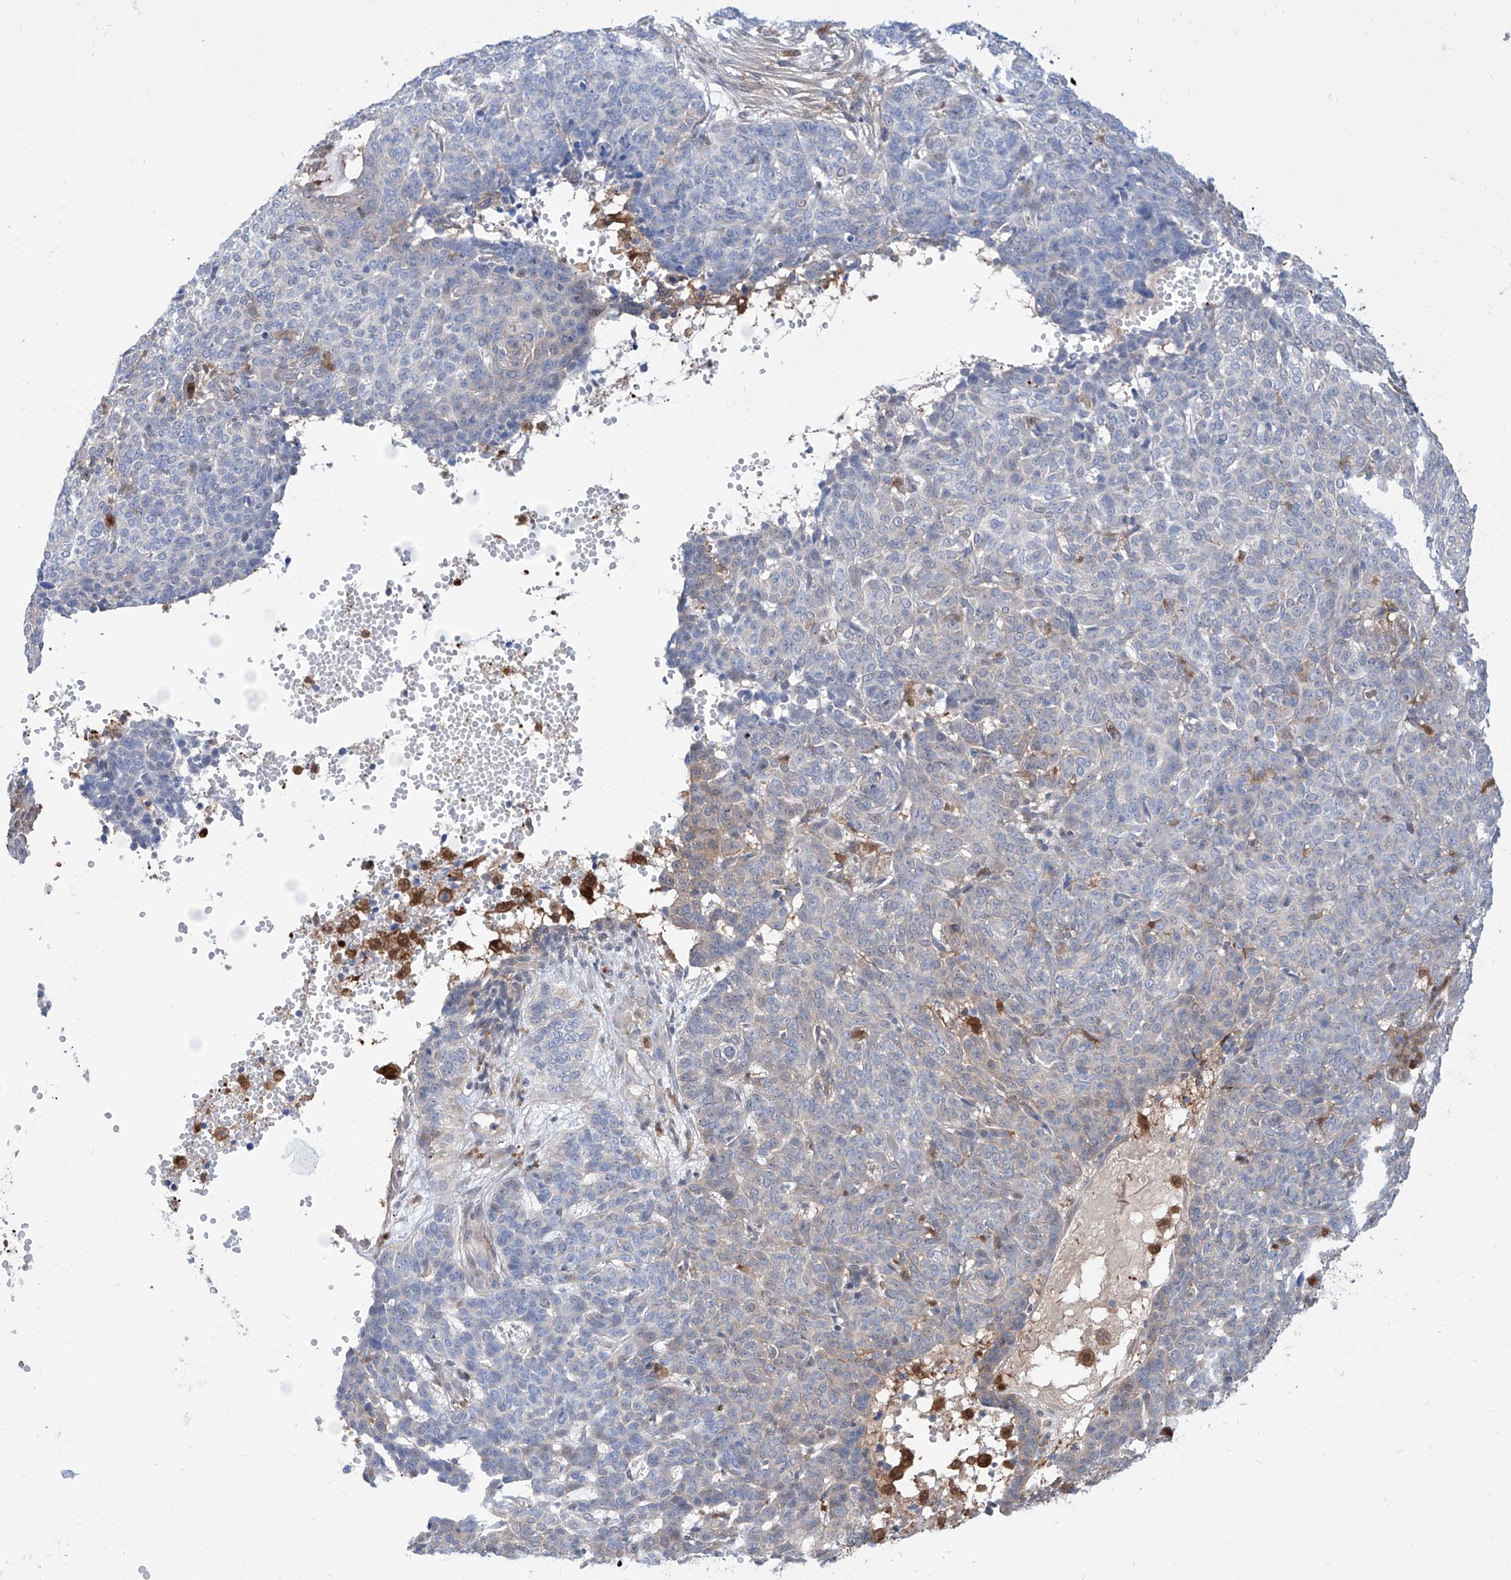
{"staining": {"intensity": "negative", "quantity": "none", "location": "none"}, "tissue": "skin cancer", "cell_type": "Tumor cells", "image_type": "cancer", "snomed": [{"axis": "morphology", "description": "Basal cell carcinoma"}, {"axis": "topography", "description": "Skin"}], "caption": "This is an IHC histopathology image of human skin cancer (basal cell carcinoma). There is no staining in tumor cells.", "gene": "PDXK", "patient": {"sex": "male", "age": 85}}